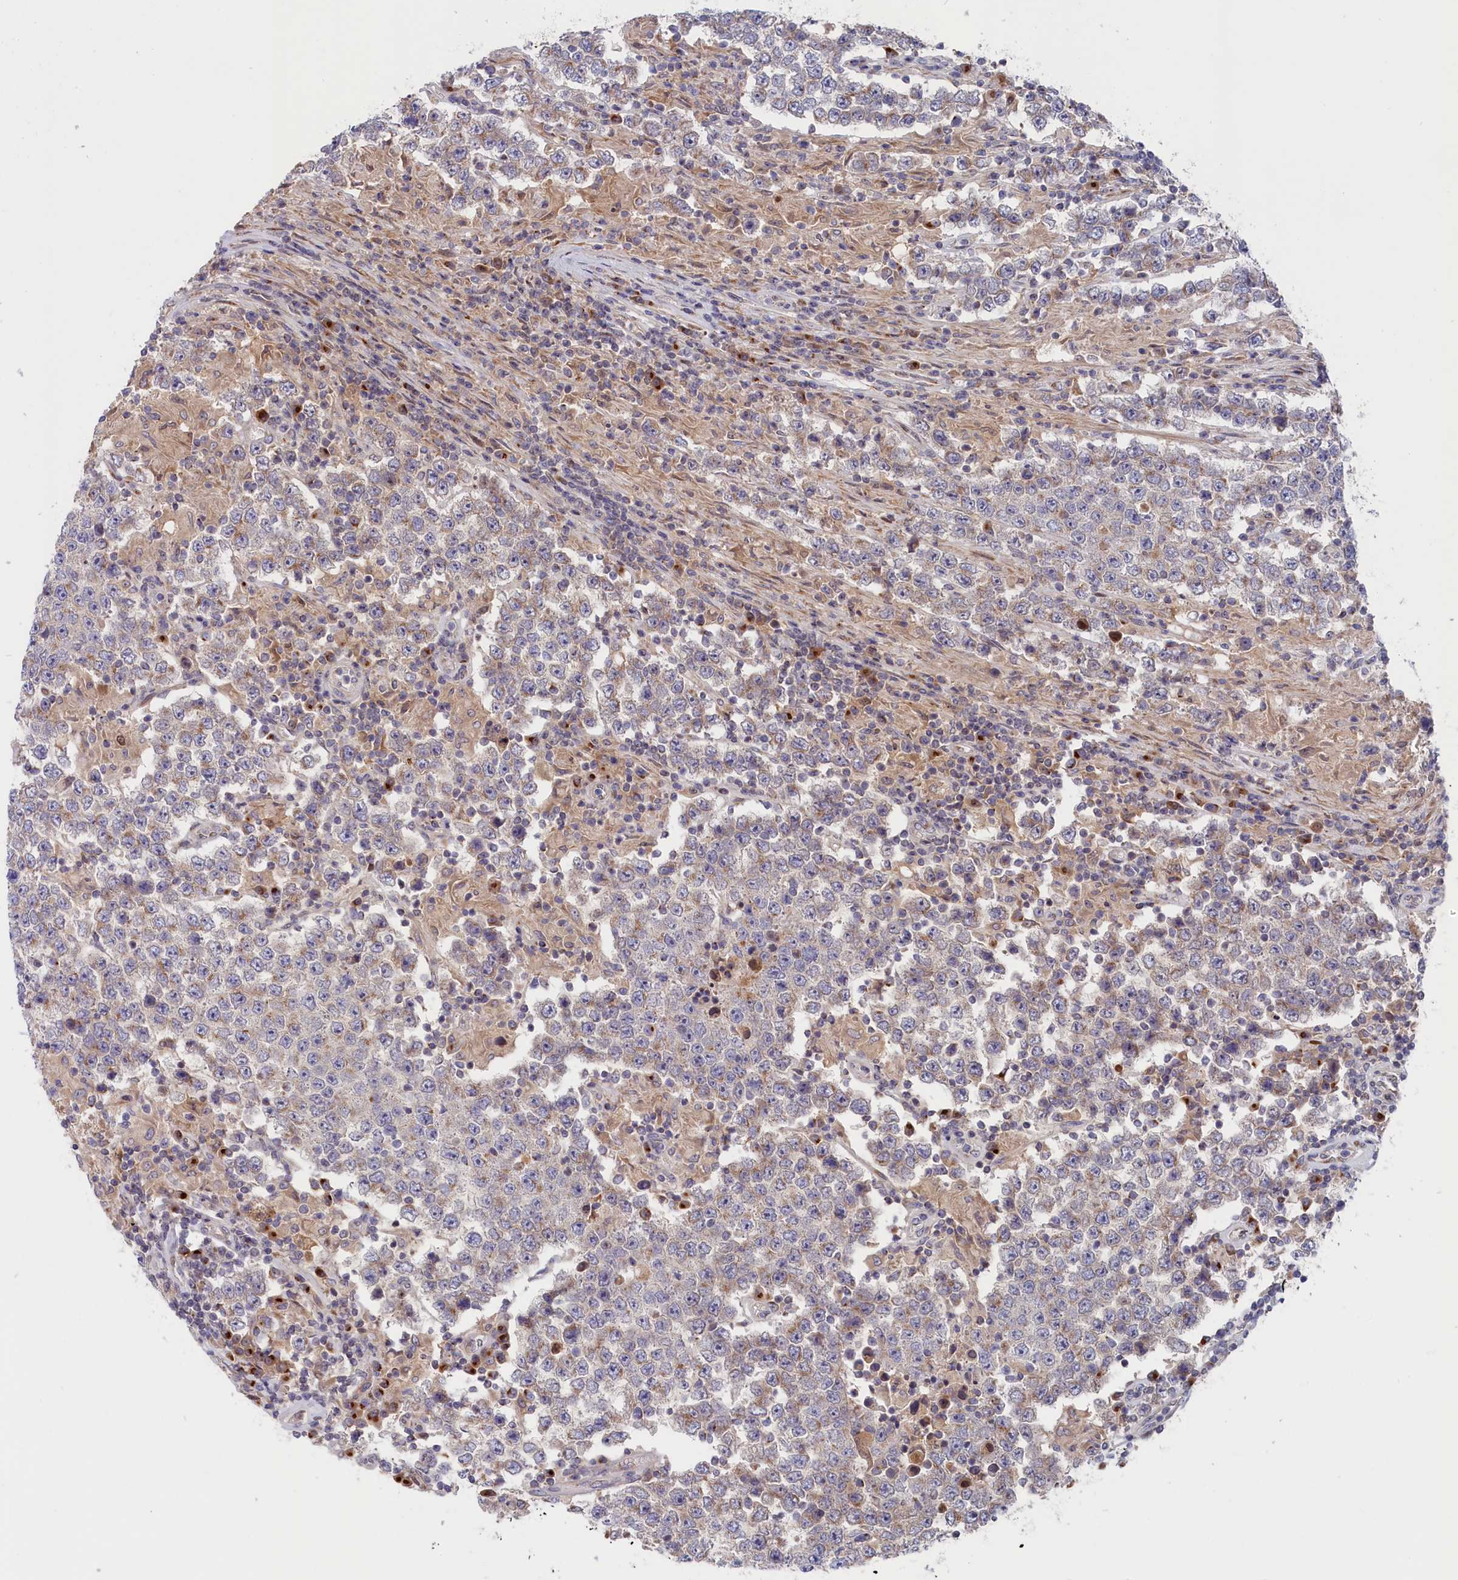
{"staining": {"intensity": "negative", "quantity": "none", "location": "none"}, "tissue": "testis cancer", "cell_type": "Tumor cells", "image_type": "cancer", "snomed": [{"axis": "morphology", "description": "Normal tissue, NOS"}, {"axis": "morphology", "description": "Urothelial carcinoma, High grade"}, {"axis": "morphology", "description": "Seminoma, NOS"}, {"axis": "morphology", "description": "Carcinoma, Embryonal, NOS"}, {"axis": "topography", "description": "Urinary bladder"}, {"axis": "topography", "description": "Testis"}], "caption": "The IHC histopathology image has no significant positivity in tumor cells of testis cancer (seminoma) tissue.", "gene": "CHST12", "patient": {"sex": "male", "age": 41}}